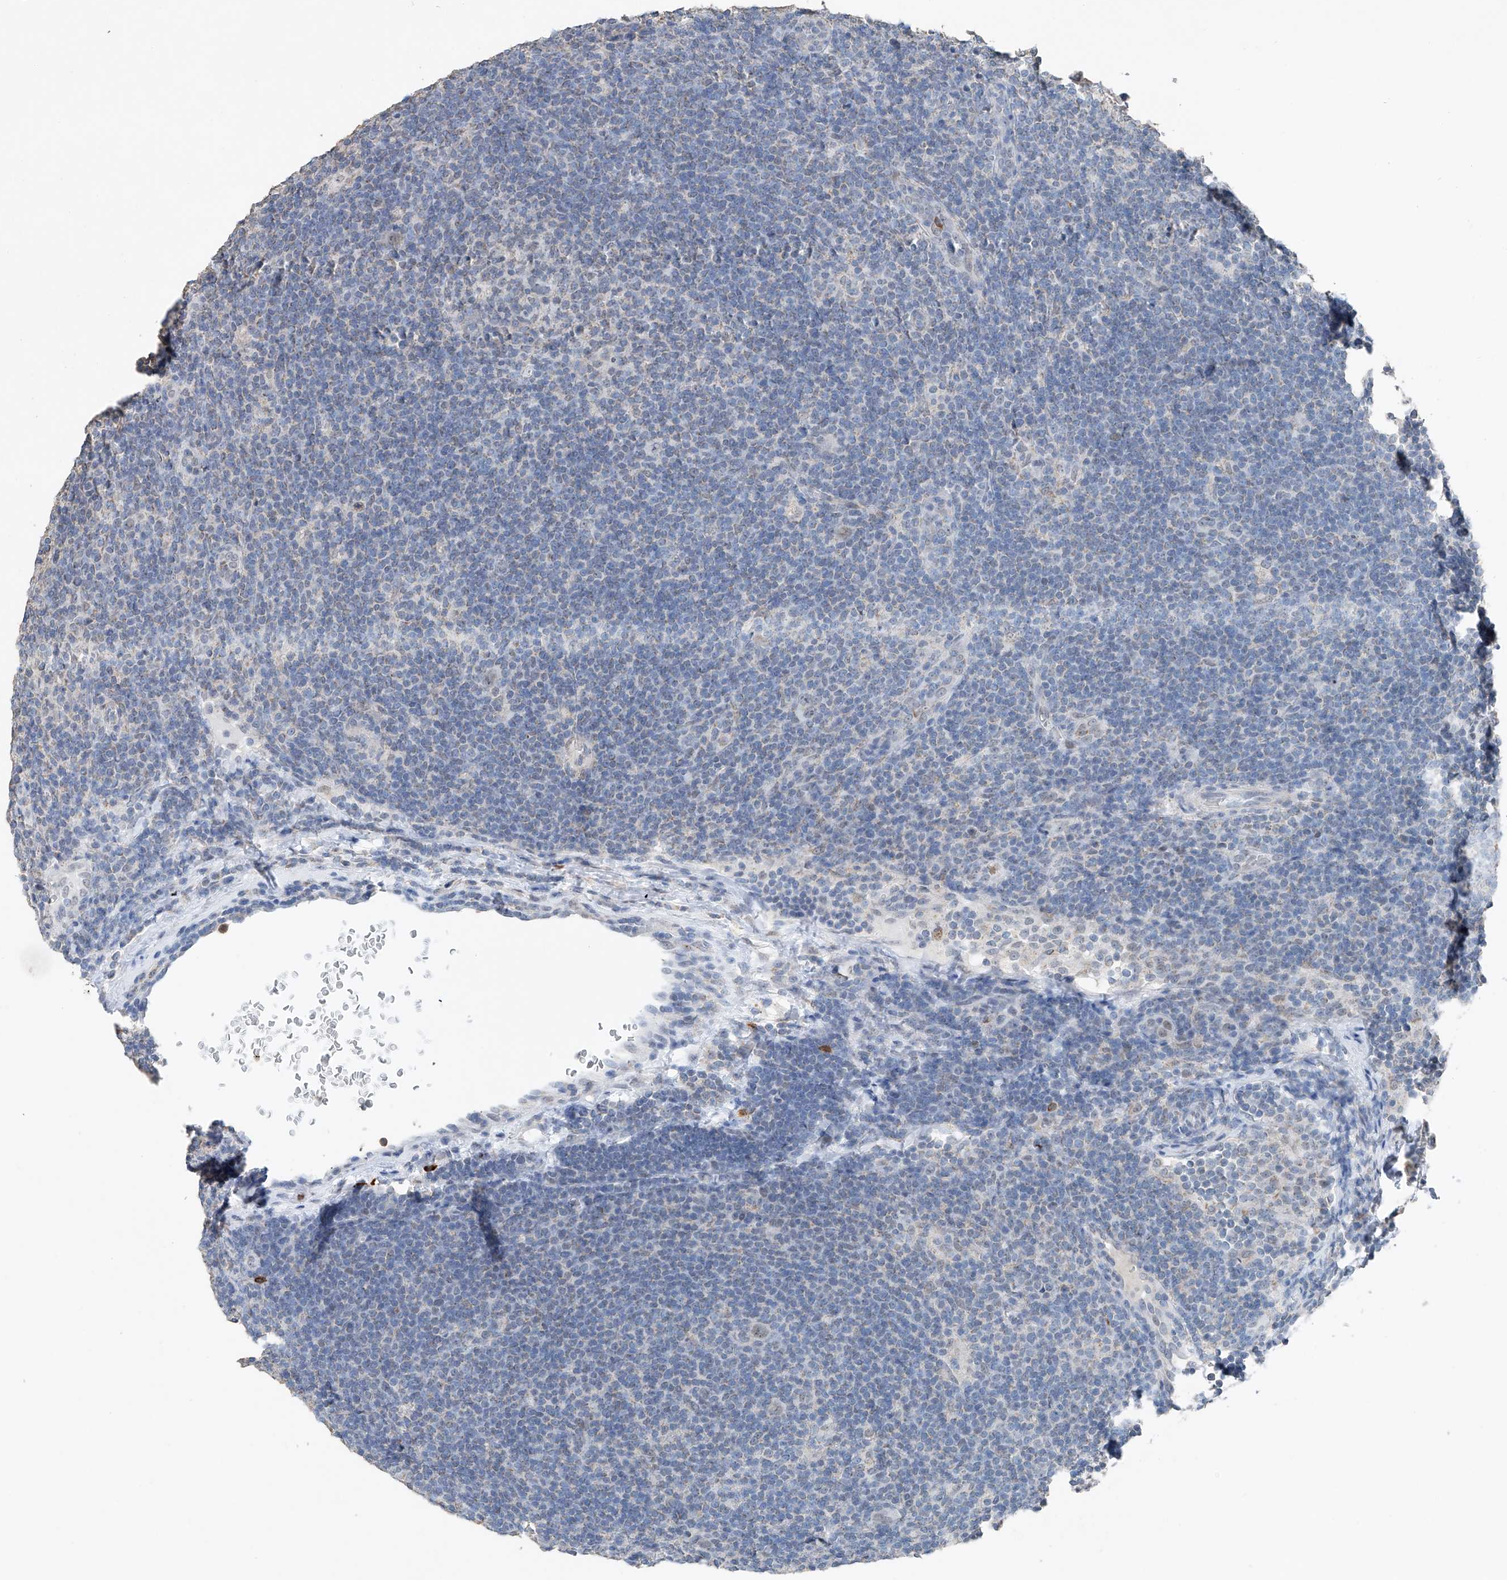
{"staining": {"intensity": "negative", "quantity": "none", "location": "none"}, "tissue": "lymphoma", "cell_type": "Tumor cells", "image_type": "cancer", "snomed": [{"axis": "morphology", "description": "Hodgkin's disease, NOS"}, {"axis": "topography", "description": "Lymph node"}], "caption": "Hodgkin's disease was stained to show a protein in brown. There is no significant positivity in tumor cells.", "gene": "KLF15", "patient": {"sex": "female", "age": 57}}